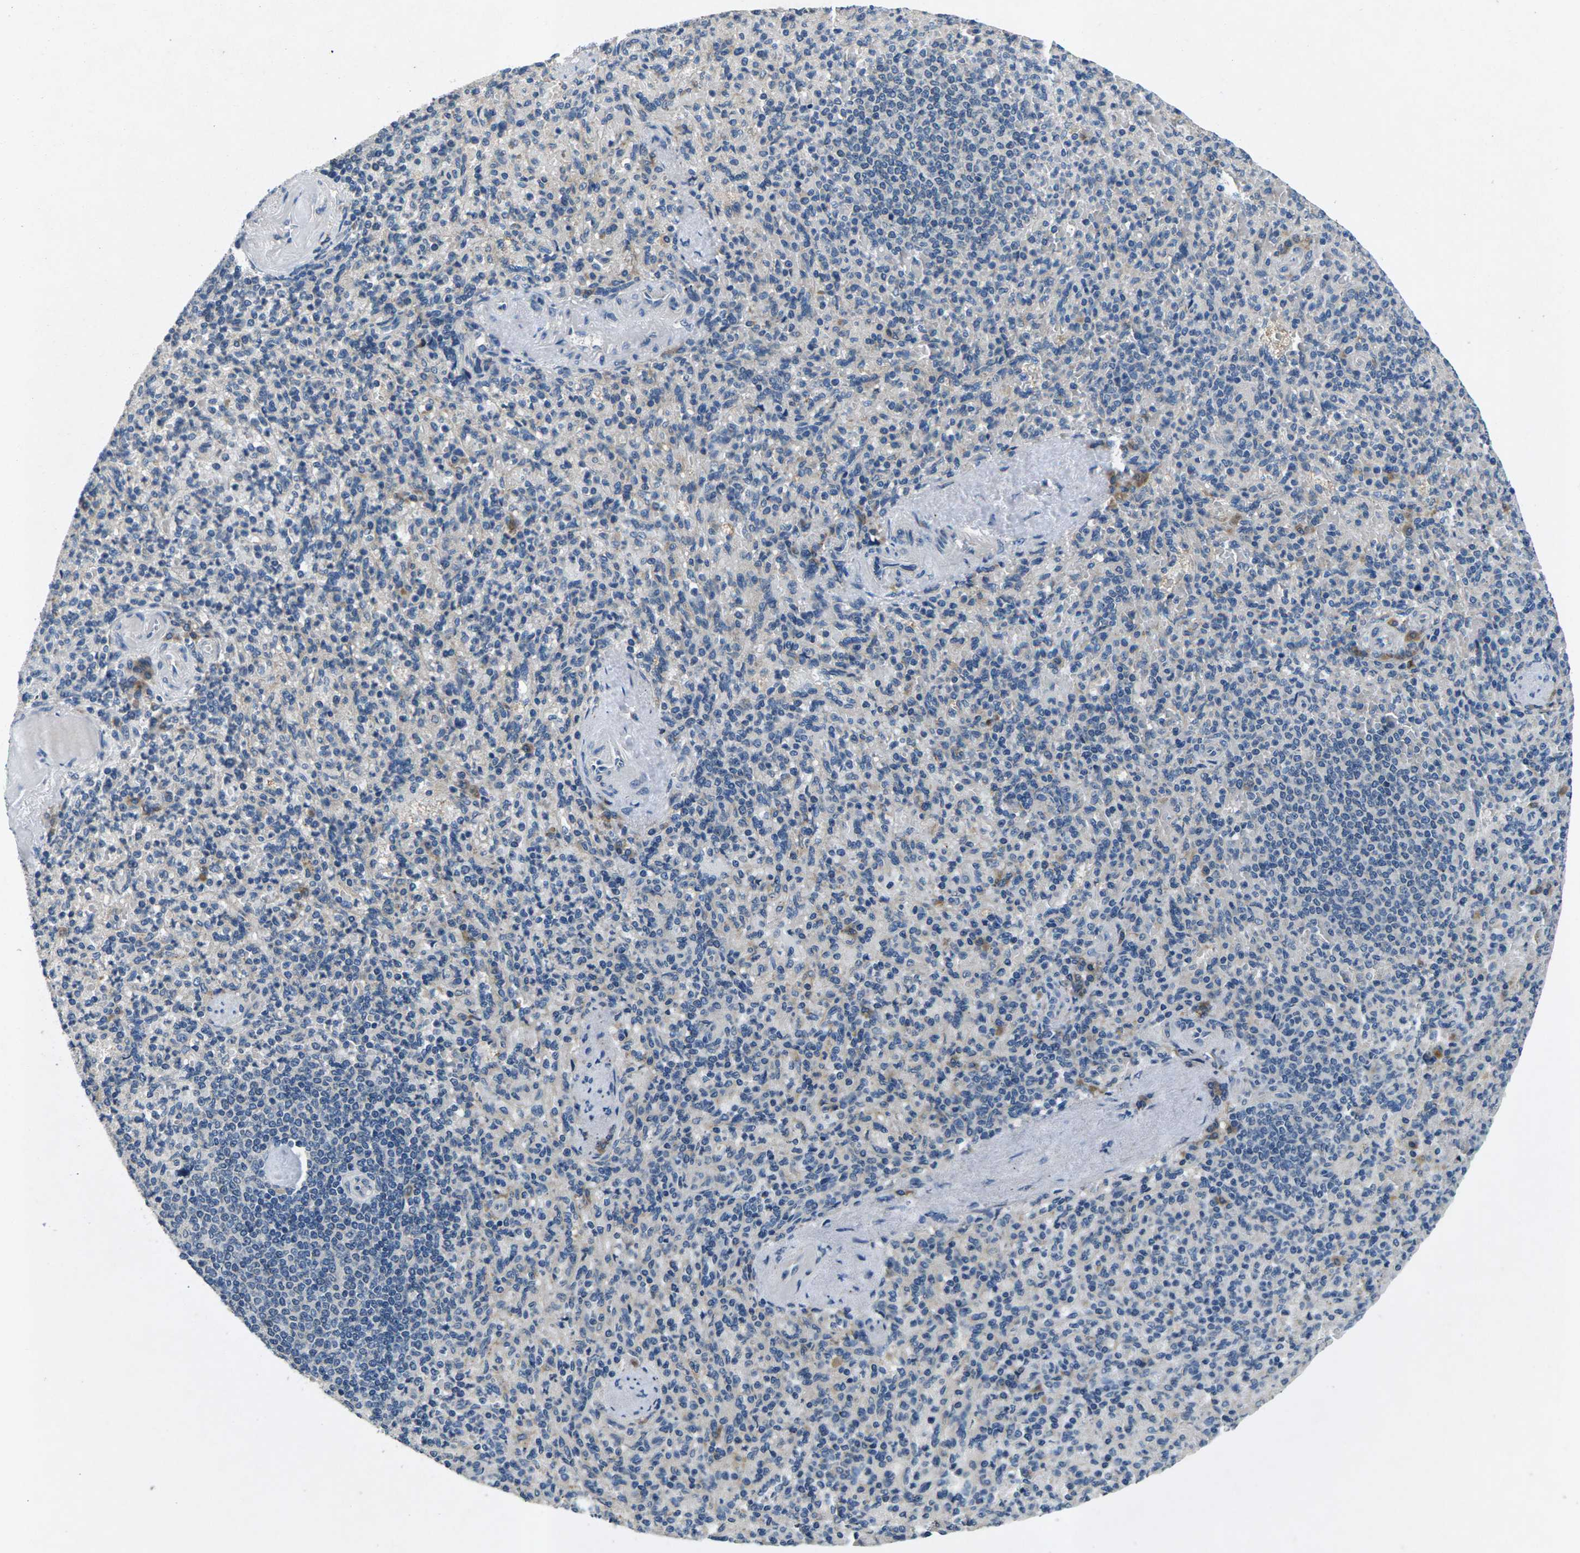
{"staining": {"intensity": "moderate", "quantity": "<25%", "location": "cytoplasmic/membranous"}, "tissue": "spleen", "cell_type": "Cells in red pulp", "image_type": "normal", "snomed": [{"axis": "morphology", "description": "Normal tissue, NOS"}, {"axis": "topography", "description": "Spleen"}], "caption": "Immunohistochemical staining of benign human spleen shows low levels of moderate cytoplasmic/membranous positivity in about <25% of cells in red pulp. (IHC, brightfield microscopy, high magnification).", "gene": "ERGIC3", "patient": {"sex": "female", "age": 74}}